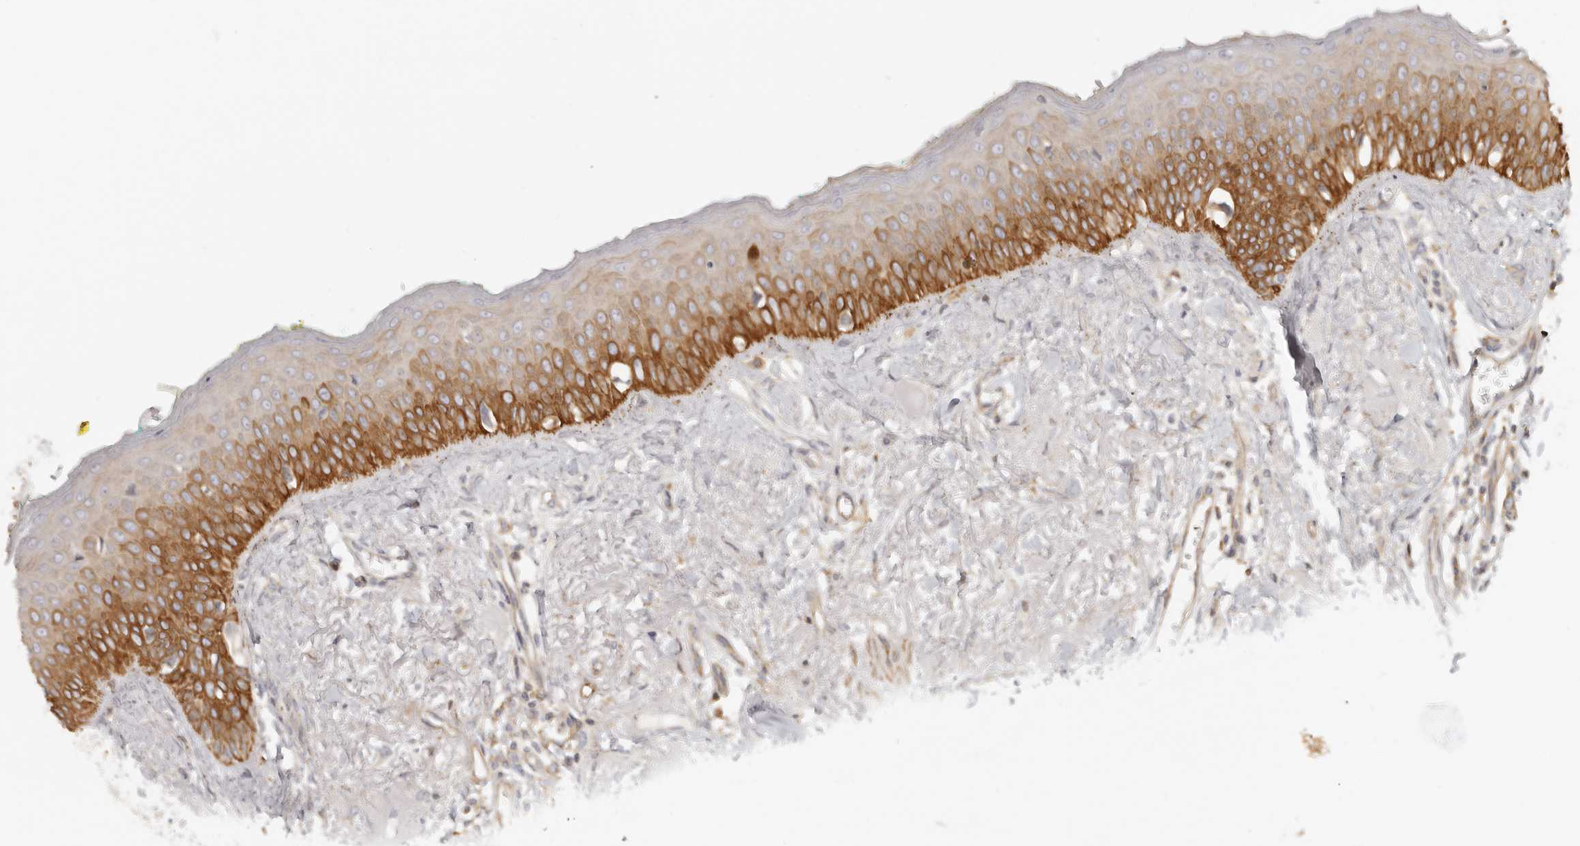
{"staining": {"intensity": "moderate", "quantity": "25%-75%", "location": "cytoplasmic/membranous"}, "tissue": "oral mucosa", "cell_type": "Squamous epithelial cells", "image_type": "normal", "snomed": [{"axis": "morphology", "description": "Normal tissue, NOS"}, {"axis": "topography", "description": "Oral tissue"}], "caption": "A brown stain labels moderate cytoplasmic/membranous positivity of a protein in squamous epithelial cells of benign human oral mucosa. (DAB (3,3'-diaminobenzidine) = brown stain, brightfield microscopy at high magnification).", "gene": "RXFP1", "patient": {"sex": "female", "age": 70}}